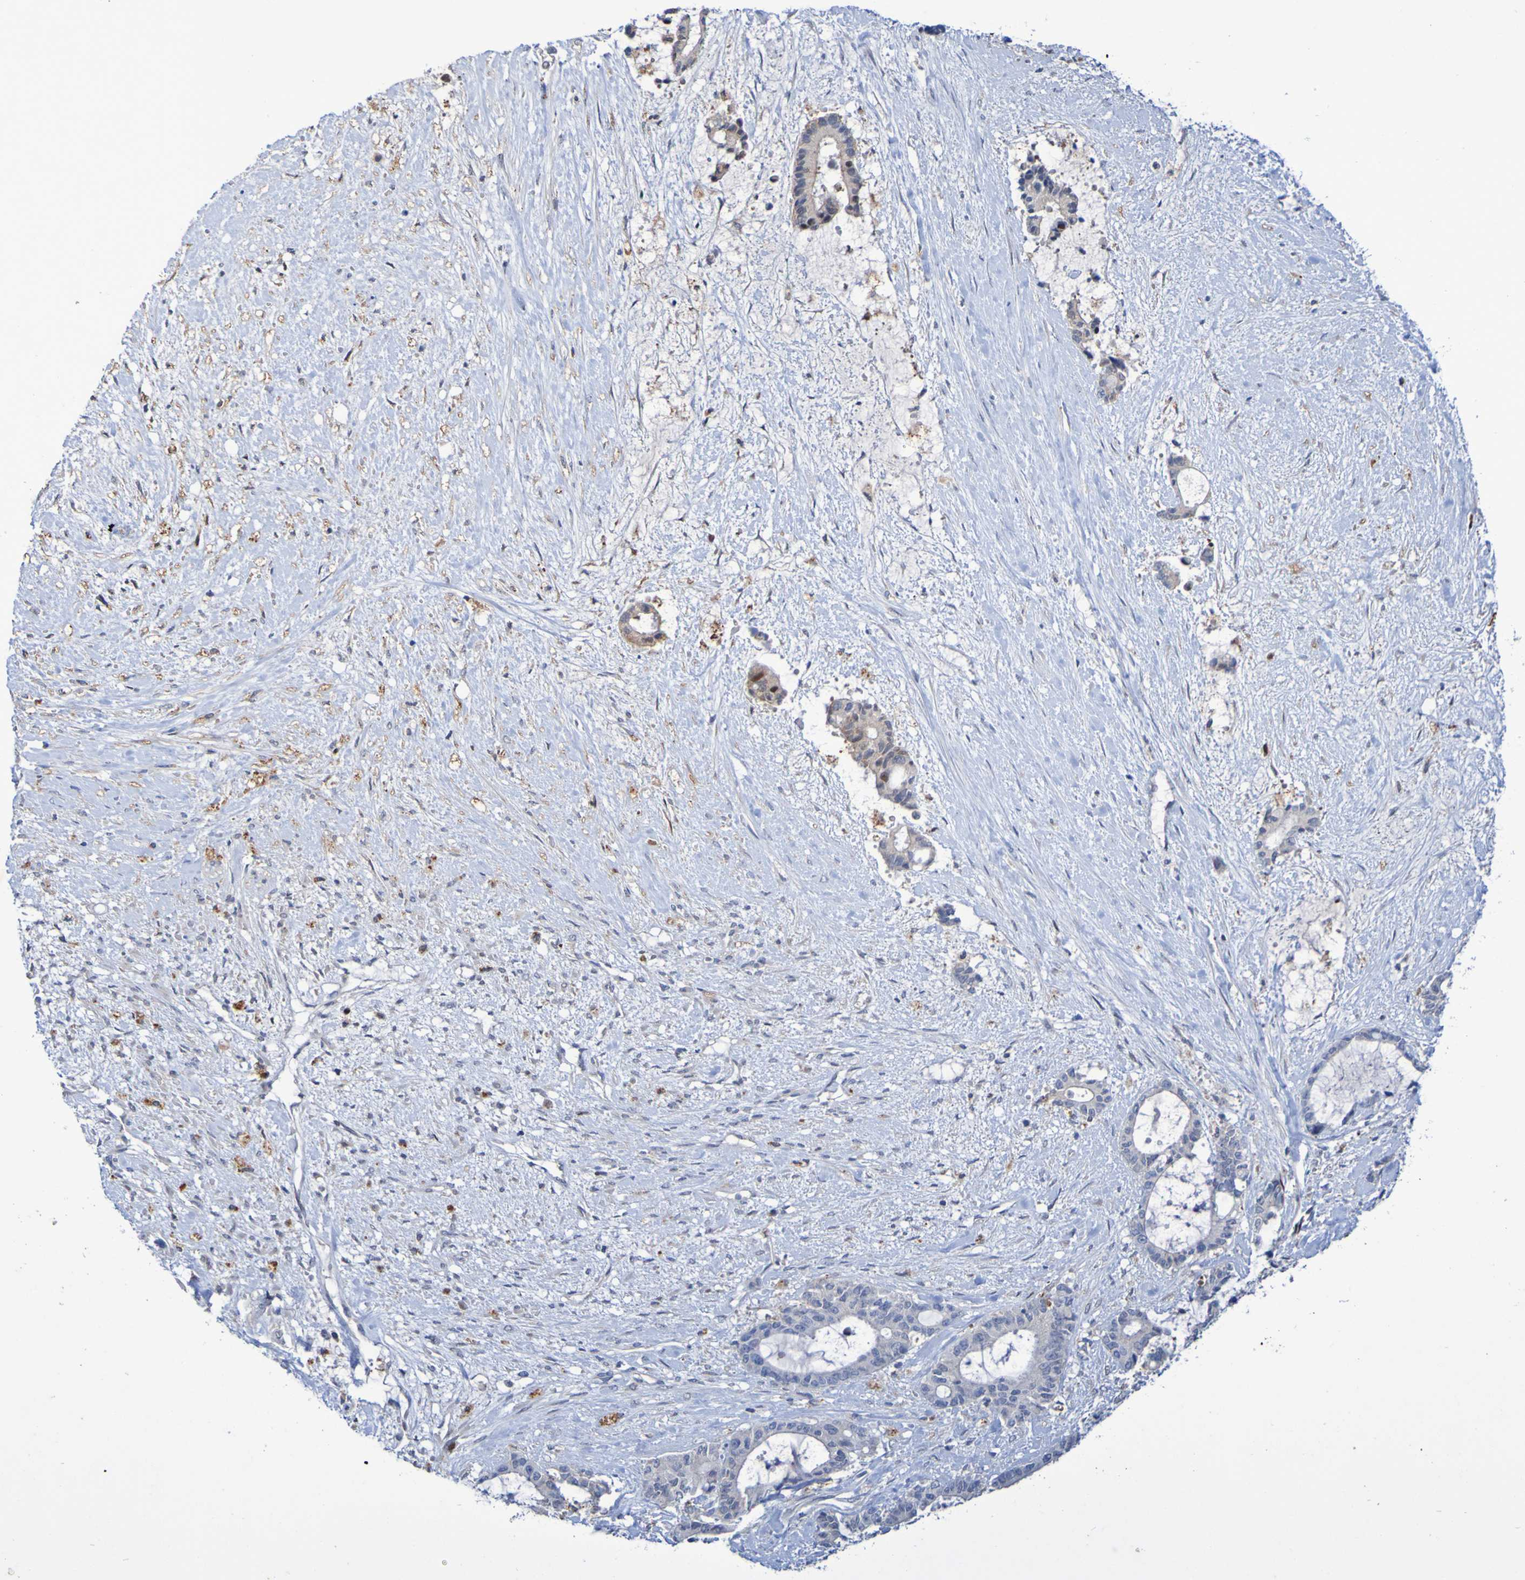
{"staining": {"intensity": "negative", "quantity": "none", "location": "none"}, "tissue": "liver cancer", "cell_type": "Tumor cells", "image_type": "cancer", "snomed": [{"axis": "morphology", "description": "Normal tissue, NOS"}, {"axis": "morphology", "description": "Cholangiocarcinoma"}, {"axis": "topography", "description": "Liver"}, {"axis": "topography", "description": "Peripheral nerve tissue"}], "caption": "This is a micrograph of IHC staining of liver cancer, which shows no positivity in tumor cells. The staining was performed using DAB (3,3'-diaminobenzidine) to visualize the protein expression in brown, while the nuclei were stained in blue with hematoxylin (Magnification: 20x).", "gene": "FBP2", "patient": {"sex": "female", "age": 73}}